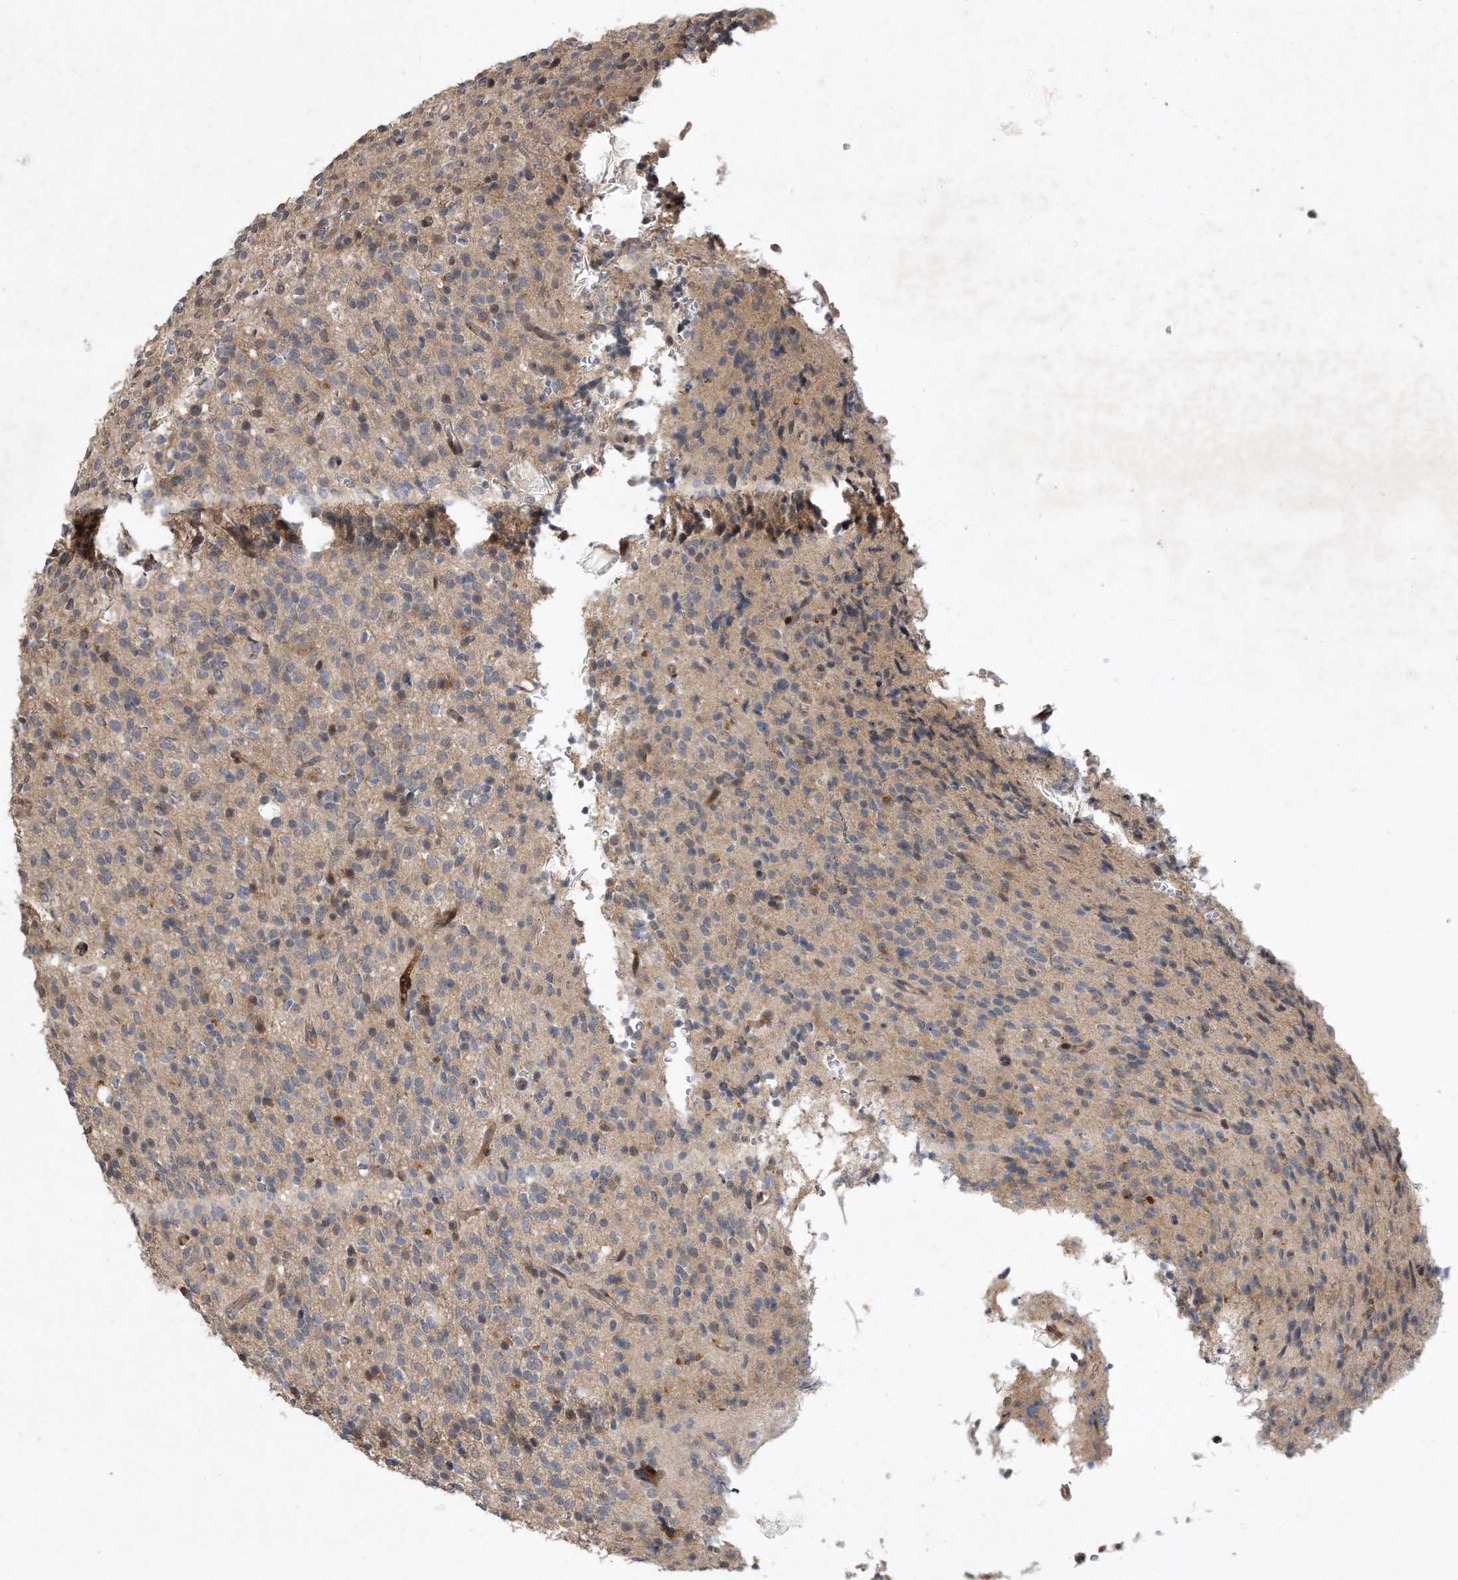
{"staining": {"intensity": "weak", "quantity": "25%-75%", "location": "cytoplasmic/membranous"}, "tissue": "glioma", "cell_type": "Tumor cells", "image_type": "cancer", "snomed": [{"axis": "morphology", "description": "Glioma, malignant, High grade"}, {"axis": "topography", "description": "Brain"}], "caption": "Protein expression analysis of malignant glioma (high-grade) displays weak cytoplasmic/membranous staining in approximately 25%-75% of tumor cells.", "gene": "PGBD2", "patient": {"sex": "male", "age": 34}}